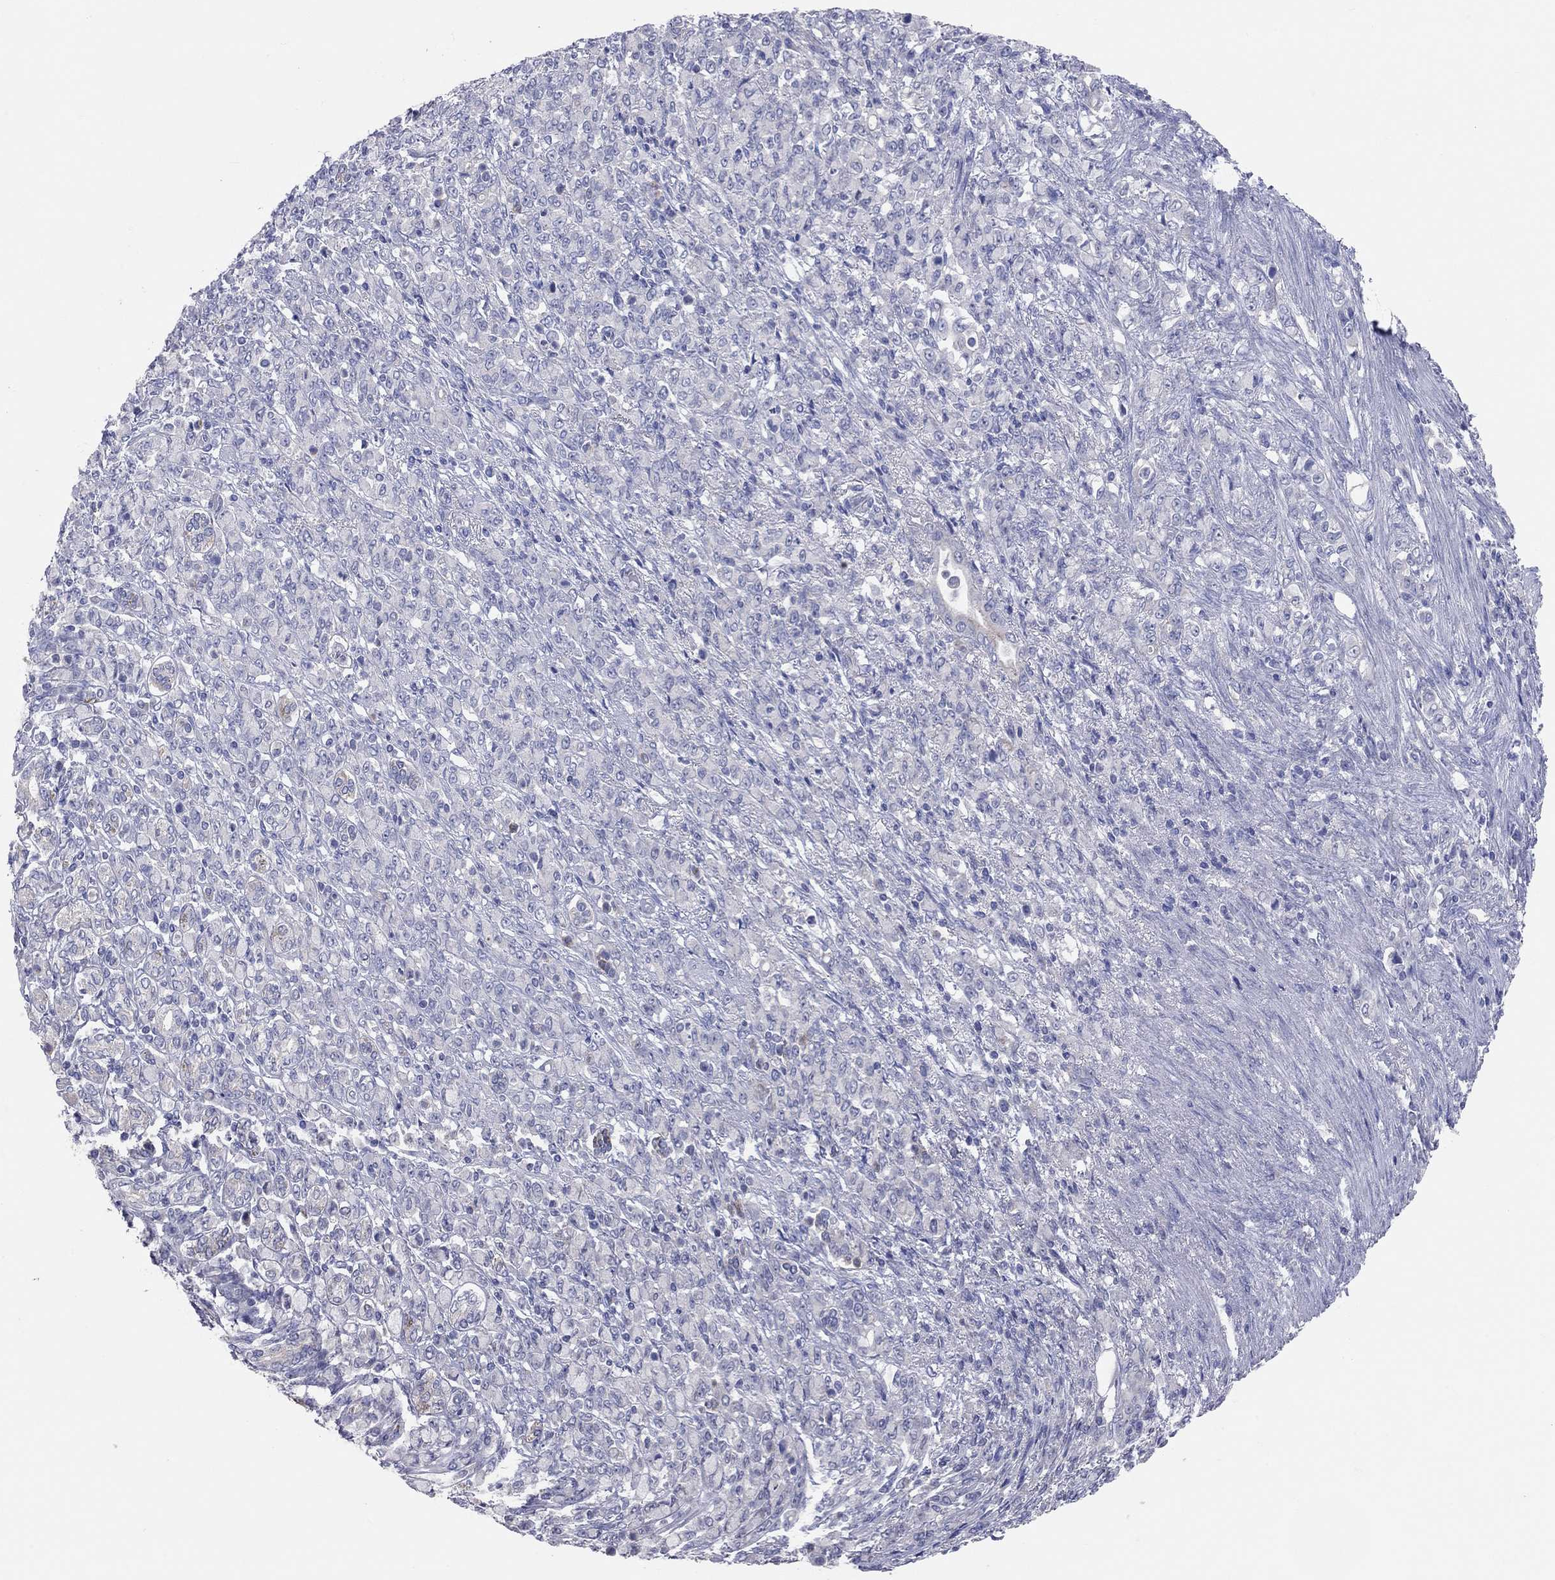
{"staining": {"intensity": "negative", "quantity": "none", "location": "none"}, "tissue": "stomach cancer", "cell_type": "Tumor cells", "image_type": "cancer", "snomed": [{"axis": "morphology", "description": "Normal tissue, NOS"}, {"axis": "morphology", "description": "Adenocarcinoma, NOS"}, {"axis": "topography", "description": "Stomach"}], "caption": "Tumor cells are negative for protein expression in human stomach cancer.", "gene": "KCNB1", "patient": {"sex": "female", "age": 79}}